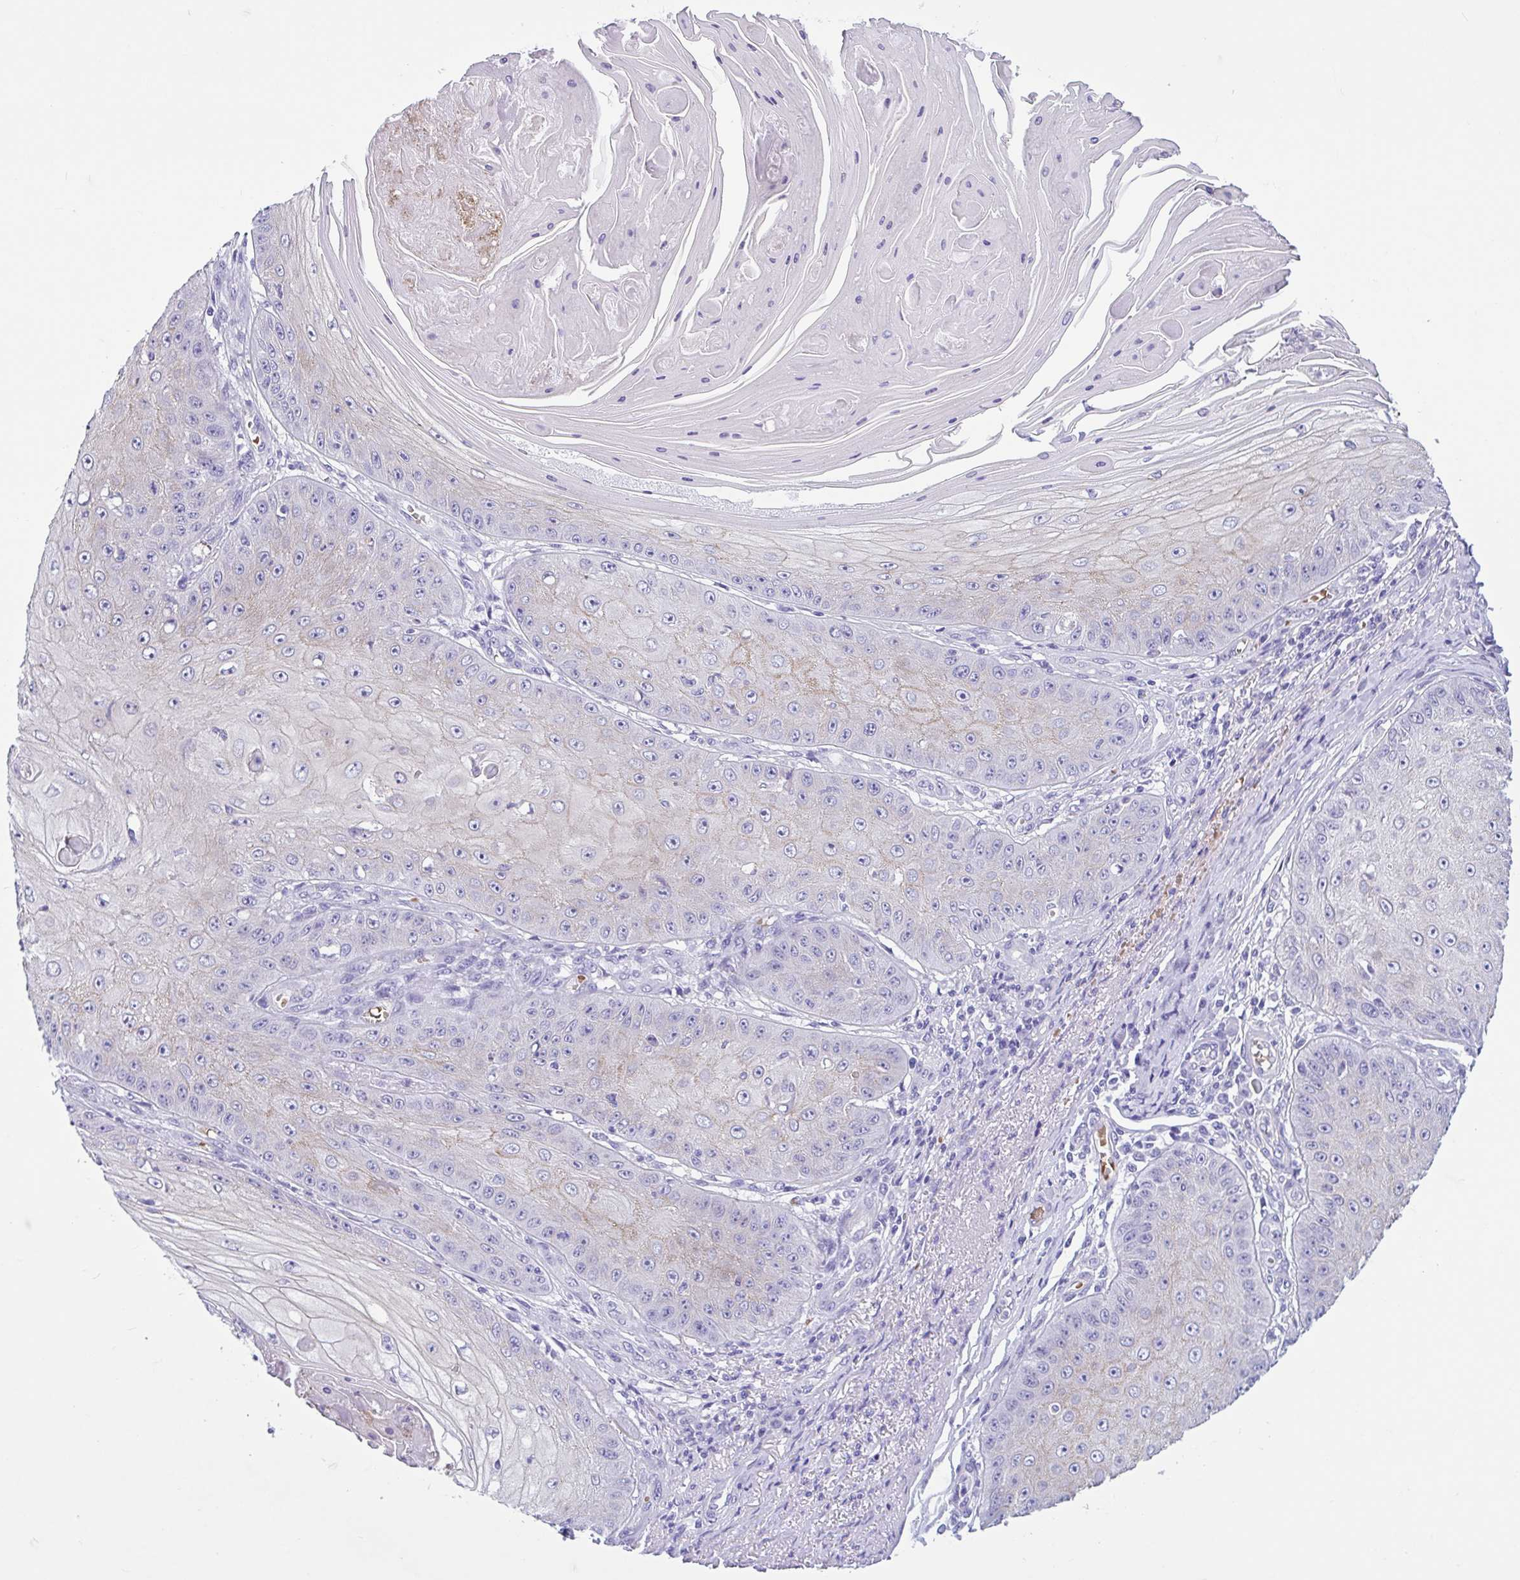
{"staining": {"intensity": "moderate", "quantity": "<25%", "location": "cytoplasmic/membranous"}, "tissue": "skin cancer", "cell_type": "Tumor cells", "image_type": "cancer", "snomed": [{"axis": "morphology", "description": "Squamous cell carcinoma, NOS"}, {"axis": "topography", "description": "Skin"}], "caption": "Human skin cancer stained with a protein marker reveals moderate staining in tumor cells.", "gene": "TMEM79", "patient": {"sex": "male", "age": 70}}